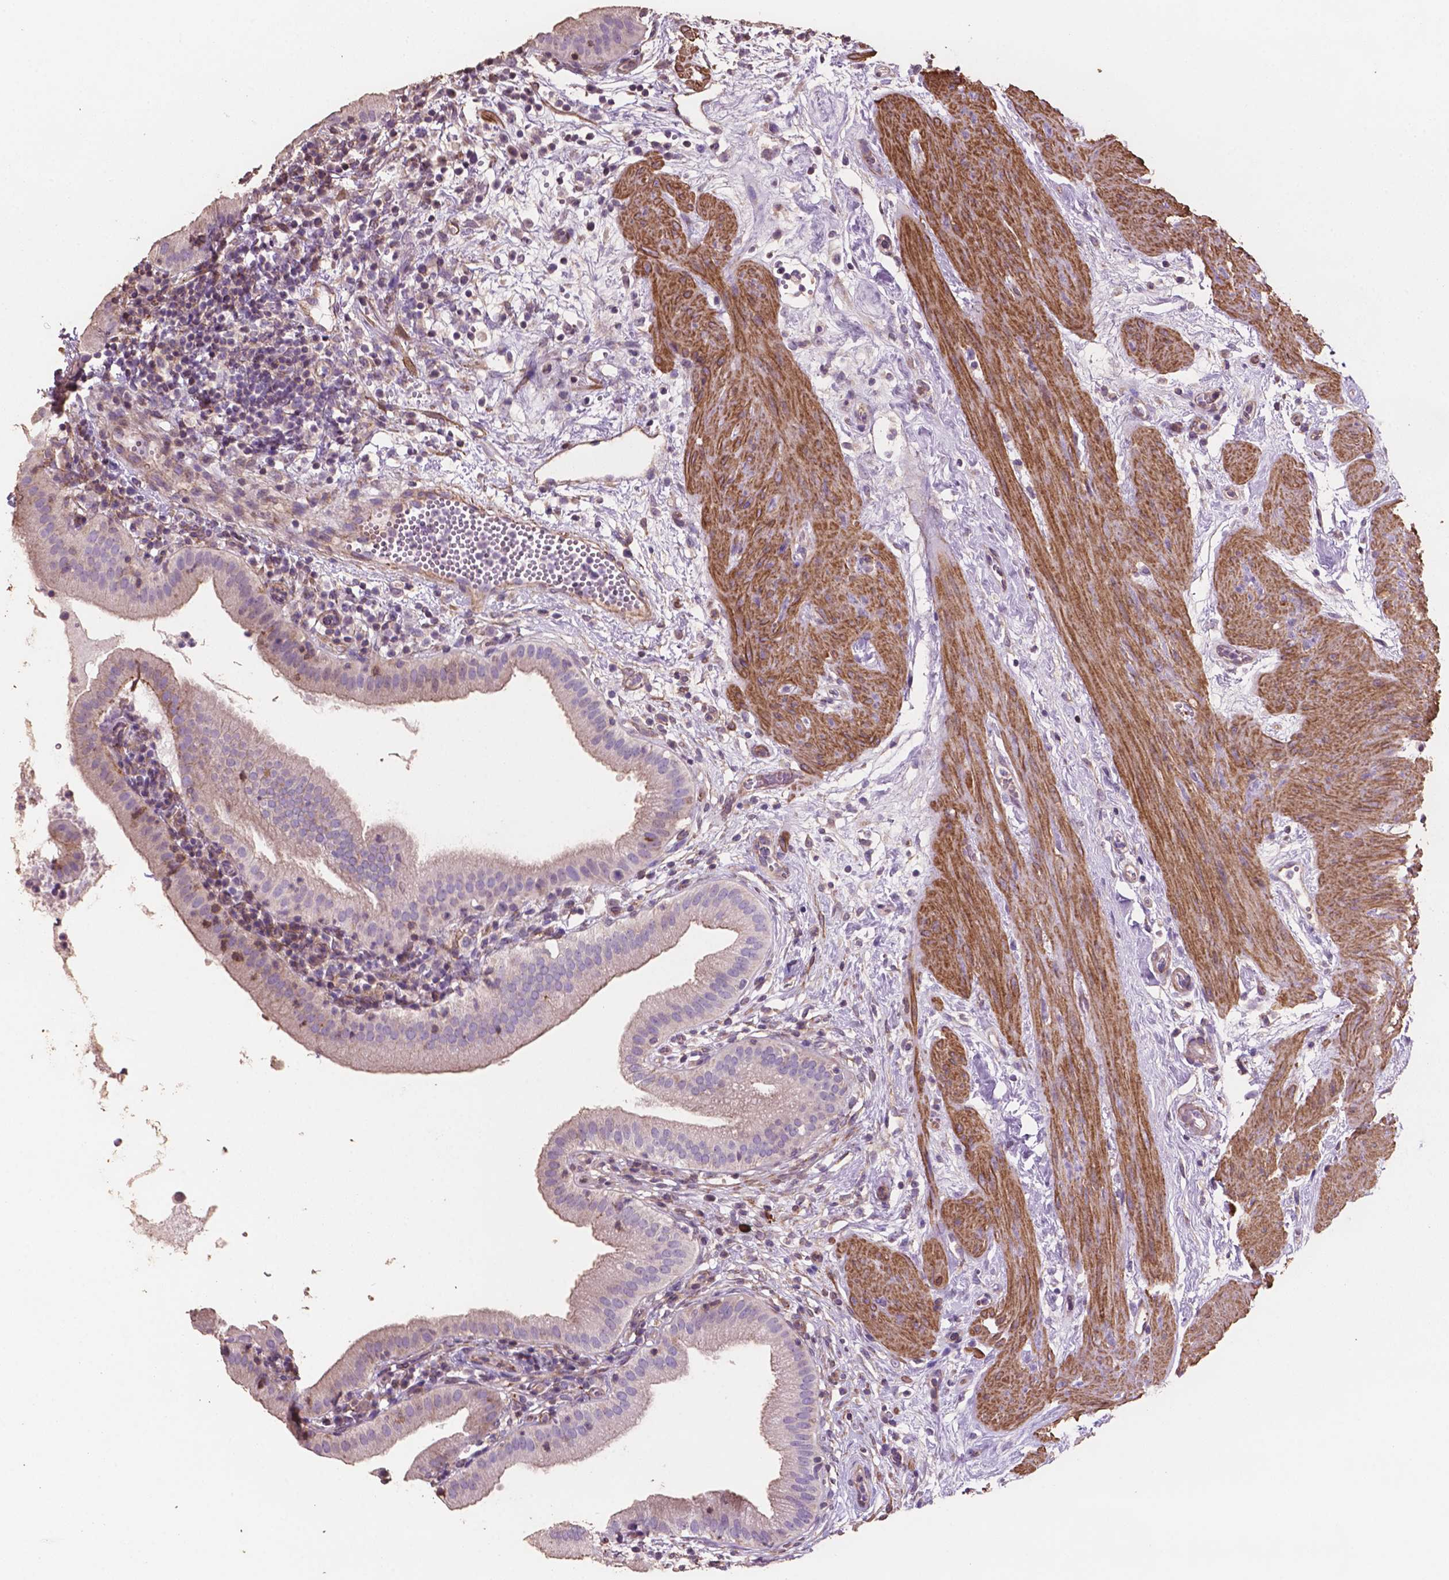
{"staining": {"intensity": "weak", "quantity": "25%-75%", "location": "cytoplasmic/membranous"}, "tissue": "gallbladder", "cell_type": "Glandular cells", "image_type": "normal", "snomed": [{"axis": "morphology", "description": "Normal tissue, NOS"}, {"axis": "topography", "description": "Gallbladder"}], "caption": "DAB (3,3'-diaminobenzidine) immunohistochemical staining of normal gallbladder shows weak cytoplasmic/membranous protein positivity in approximately 25%-75% of glandular cells.", "gene": "COMMD4", "patient": {"sex": "female", "age": 65}}